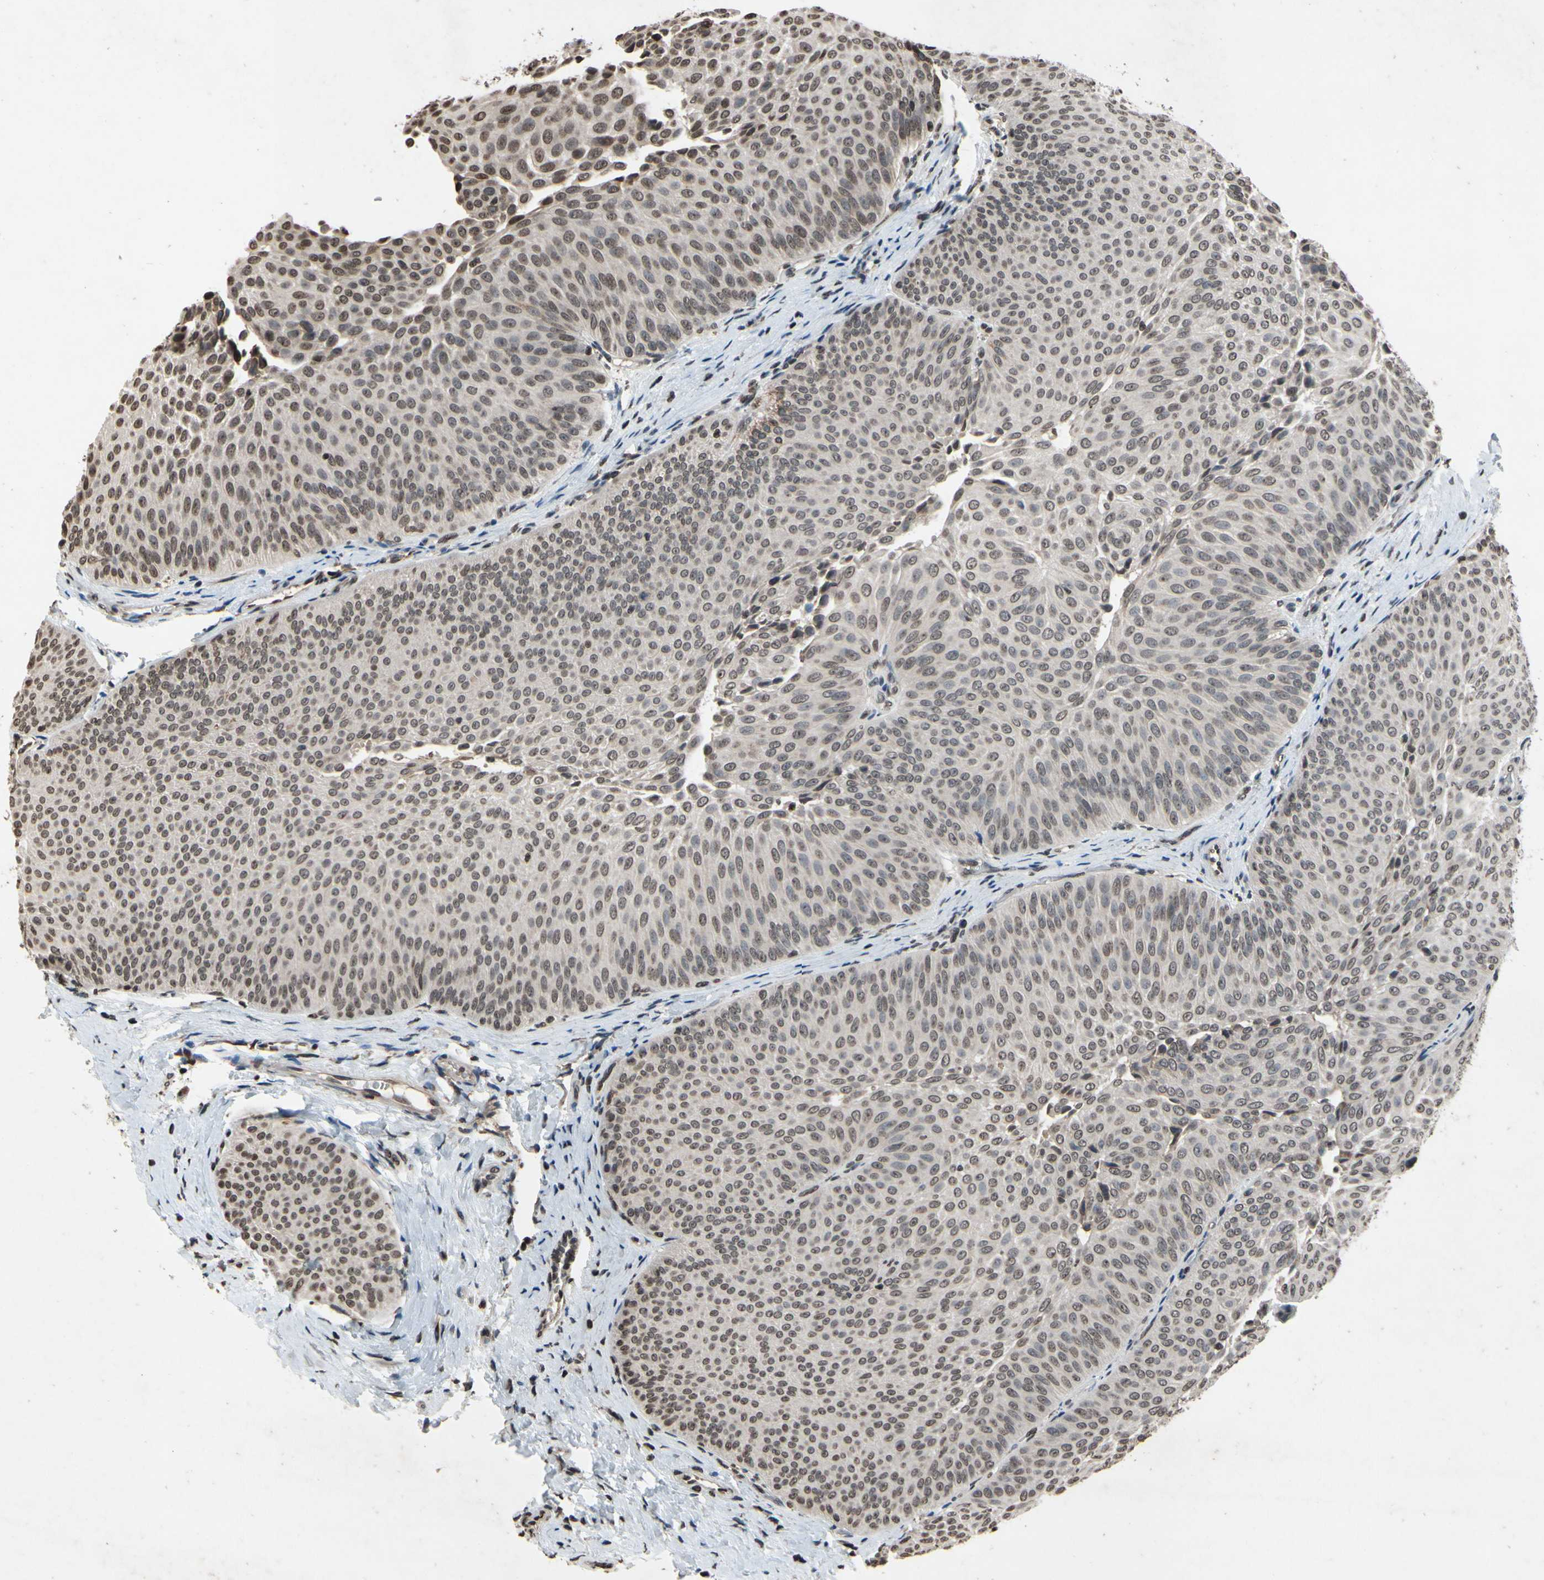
{"staining": {"intensity": "weak", "quantity": "25%-75%", "location": "nuclear"}, "tissue": "urothelial cancer", "cell_type": "Tumor cells", "image_type": "cancer", "snomed": [{"axis": "morphology", "description": "Urothelial carcinoma, Low grade"}, {"axis": "topography", "description": "Urinary bladder"}], "caption": "Human urothelial cancer stained with a brown dye displays weak nuclear positive expression in approximately 25%-75% of tumor cells.", "gene": "HIPK2", "patient": {"sex": "female", "age": 60}}